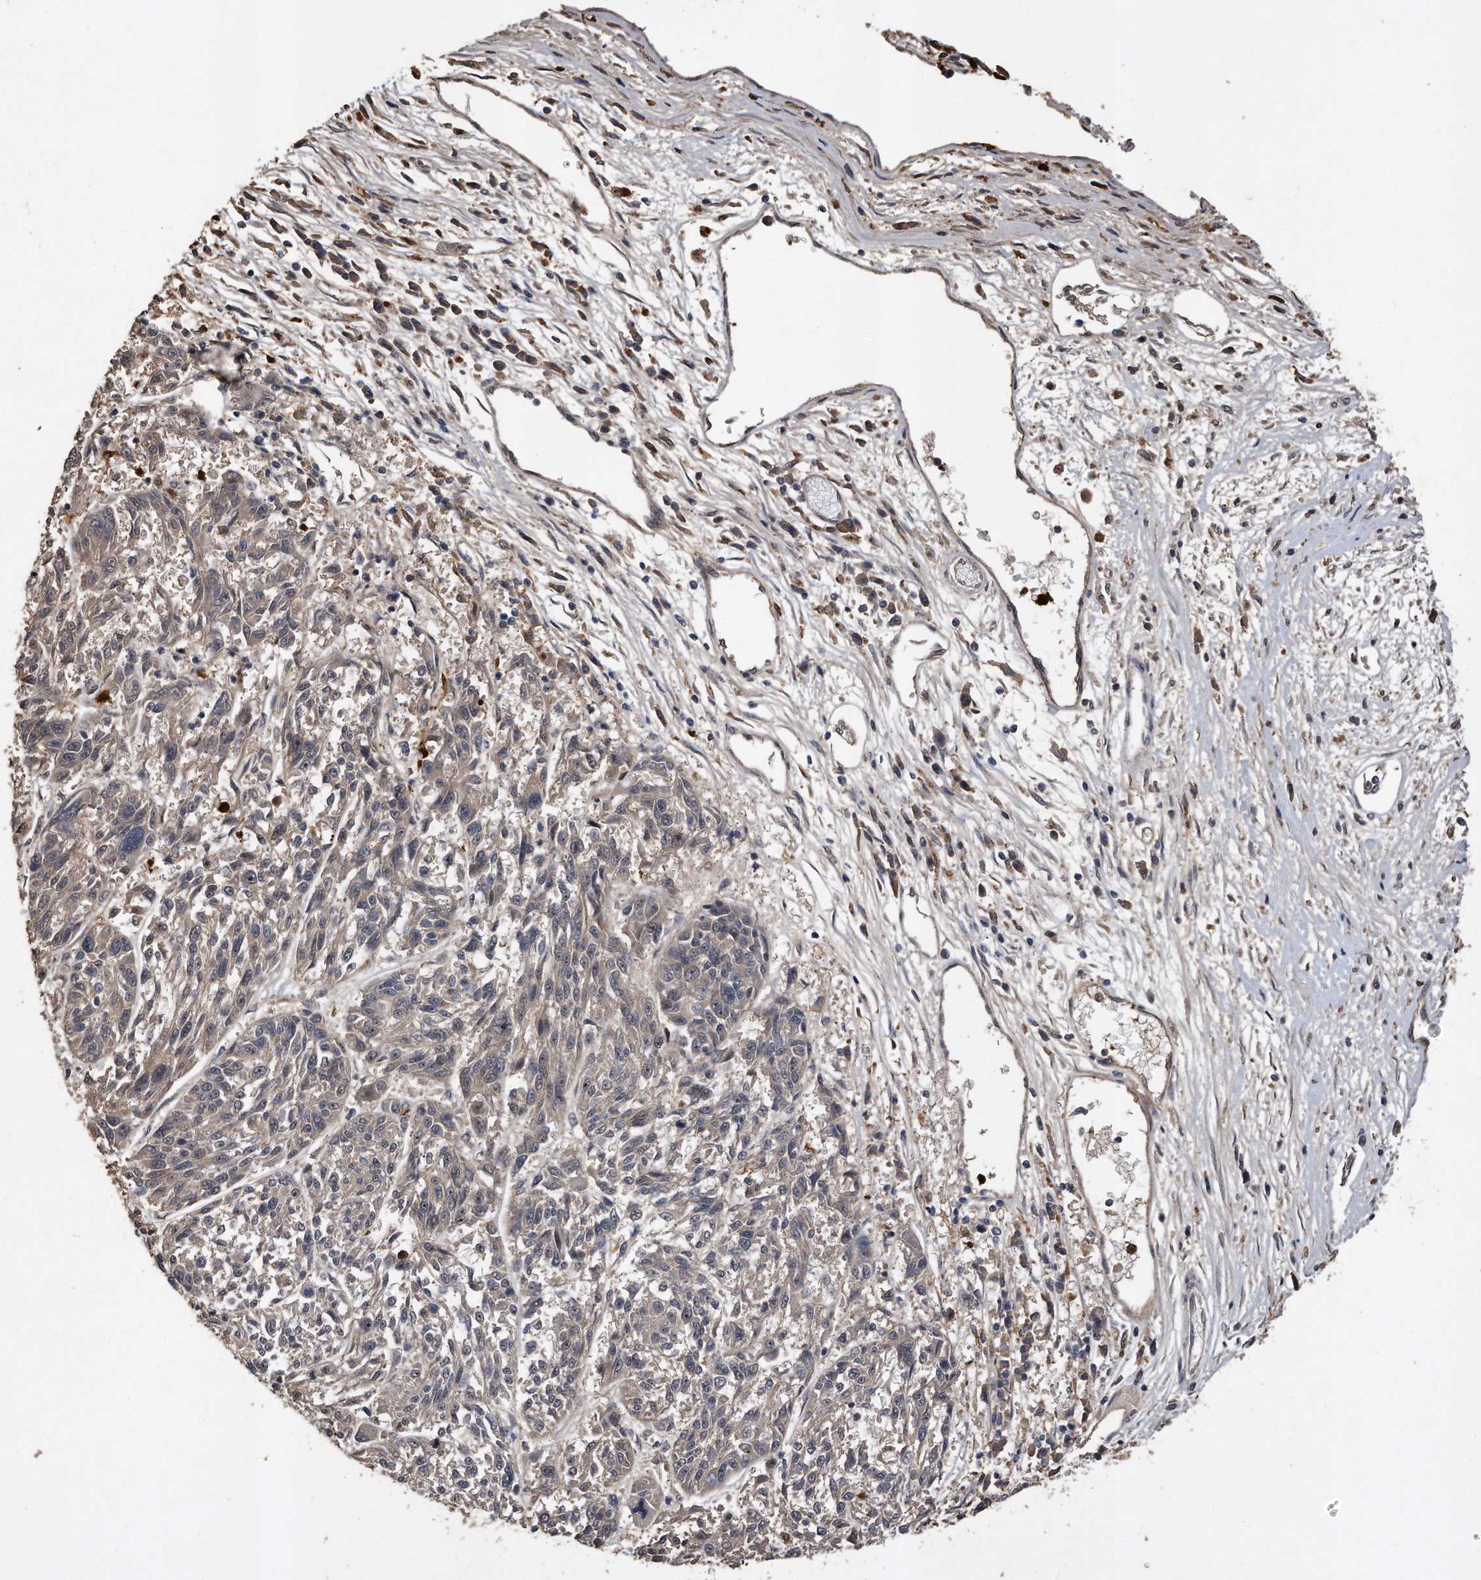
{"staining": {"intensity": "negative", "quantity": "none", "location": "none"}, "tissue": "melanoma", "cell_type": "Tumor cells", "image_type": "cancer", "snomed": [{"axis": "morphology", "description": "Malignant melanoma, NOS"}, {"axis": "topography", "description": "Skin"}], "caption": "Protein analysis of malignant melanoma demonstrates no significant expression in tumor cells.", "gene": "PELO", "patient": {"sex": "male", "age": 53}}